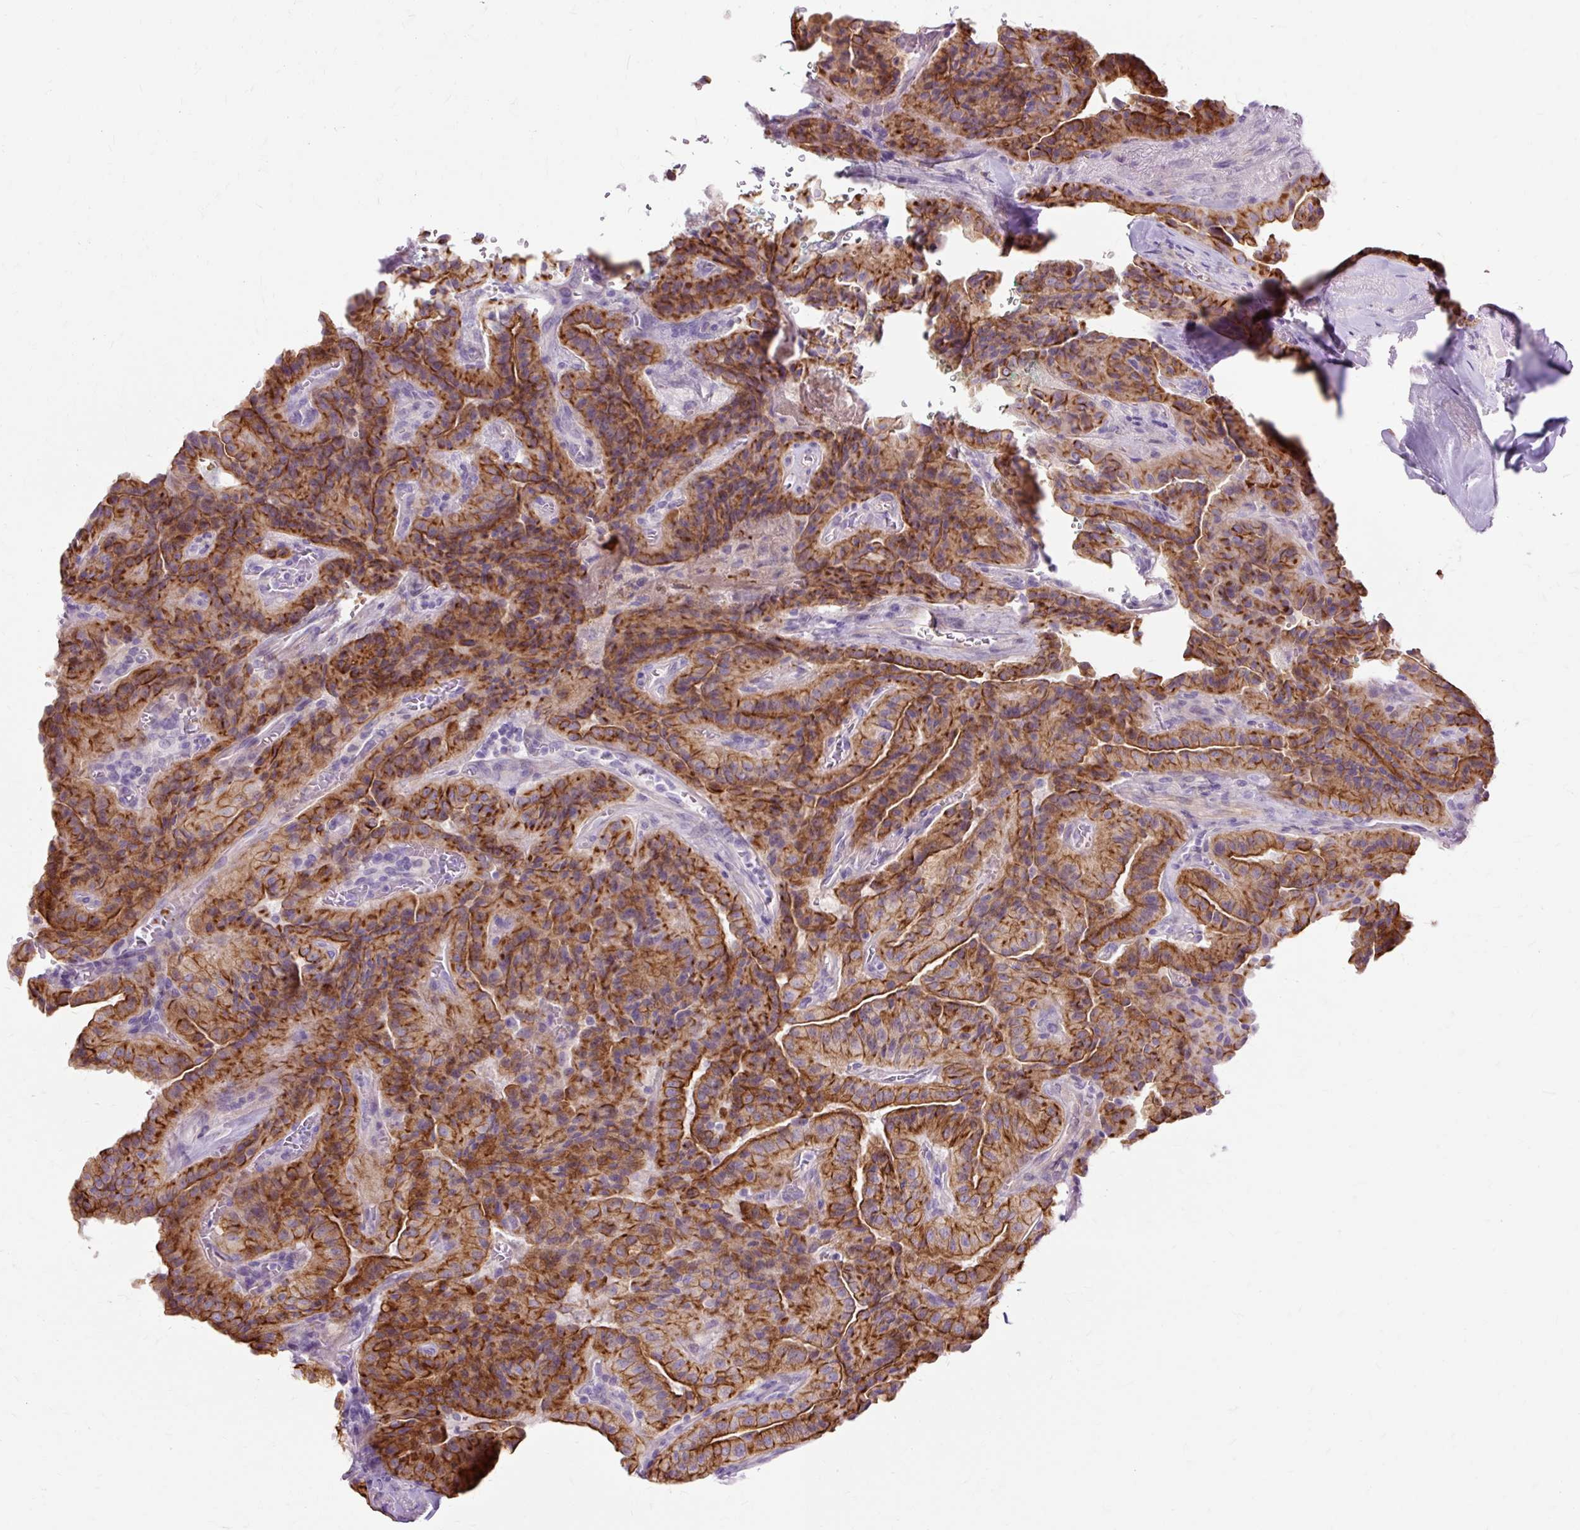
{"staining": {"intensity": "strong", "quantity": ">75%", "location": "cytoplasmic/membranous"}, "tissue": "thyroid cancer", "cell_type": "Tumor cells", "image_type": "cancer", "snomed": [{"axis": "morphology", "description": "Normal tissue, NOS"}, {"axis": "morphology", "description": "Papillary adenocarcinoma, NOS"}, {"axis": "topography", "description": "Thyroid gland"}], "caption": "Protein staining displays strong cytoplasmic/membranous expression in approximately >75% of tumor cells in papillary adenocarcinoma (thyroid).", "gene": "DCTN4", "patient": {"sex": "female", "age": 59}}